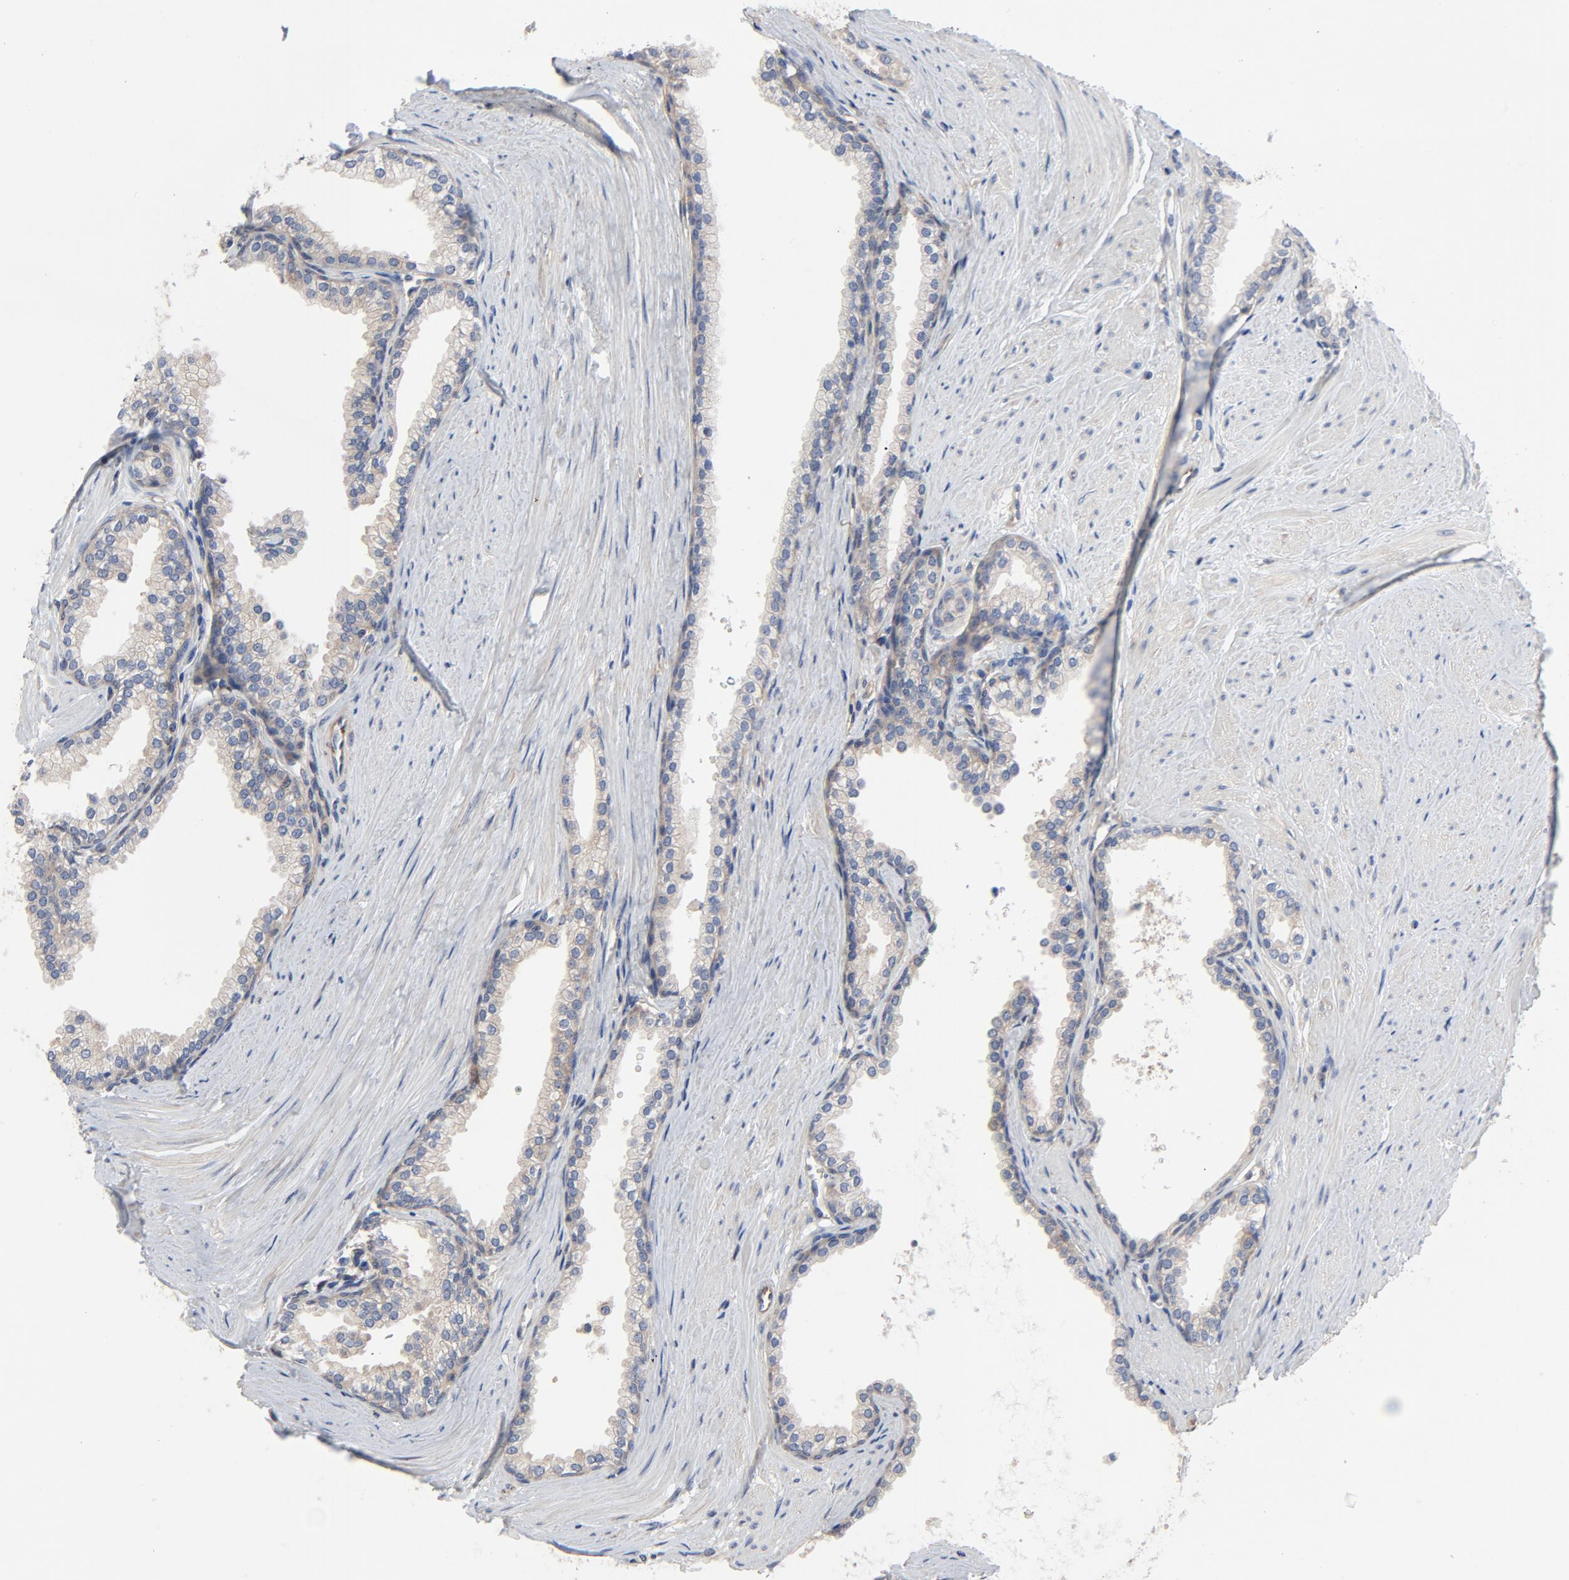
{"staining": {"intensity": "weak", "quantity": ">75%", "location": "cytoplasmic/membranous"}, "tissue": "prostate", "cell_type": "Glandular cells", "image_type": "normal", "snomed": [{"axis": "morphology", "description": "Normal tissue, NOS"}, {"axis": "topography", "description": "Prostate"}], "caption": "Prostate stained with a protein marker exhibits weak staining in glandular cells.", "gene": "DYNLT3", "patient": {"sex": "male", "age": 64}}